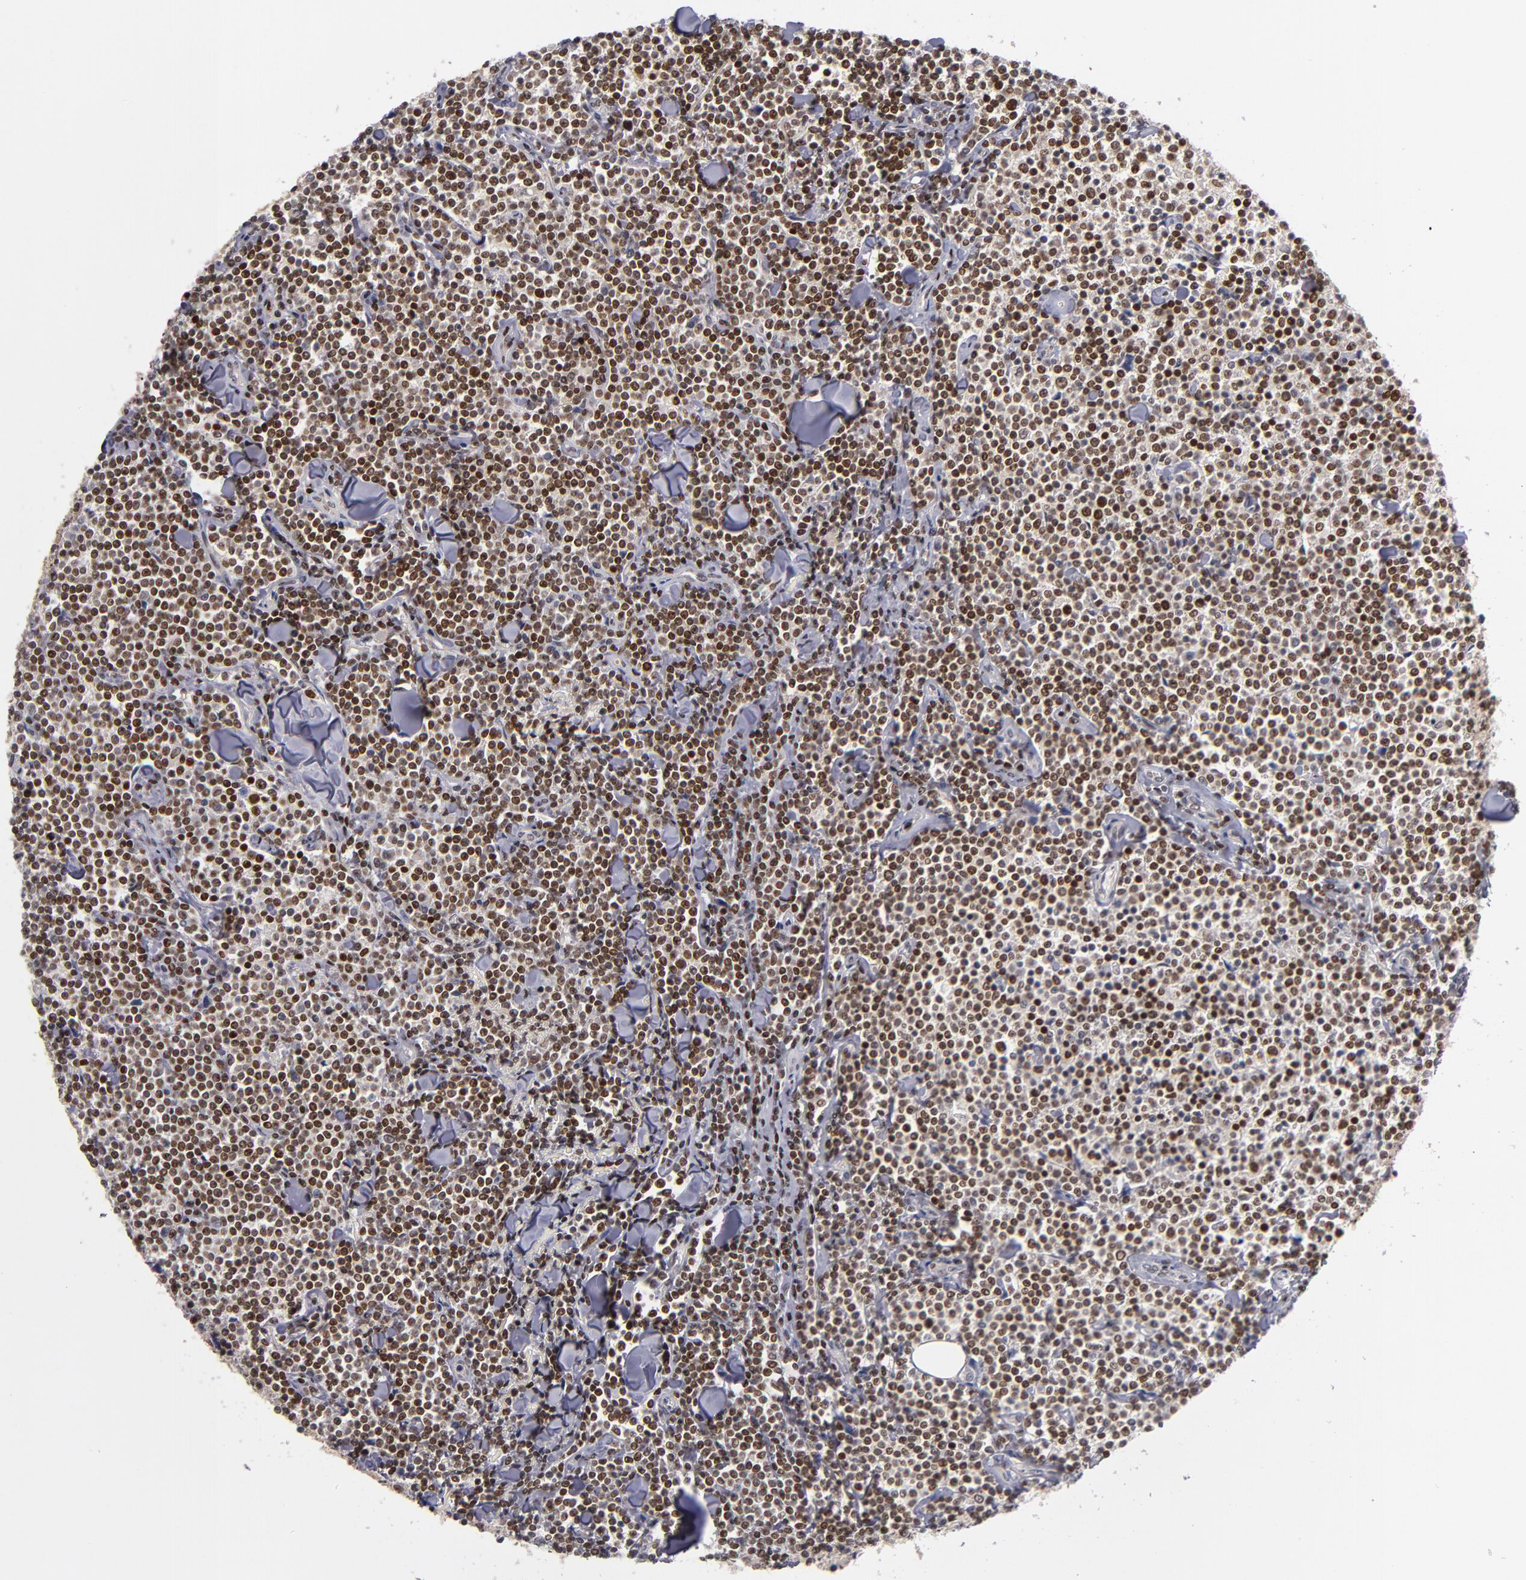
{"staining": {"intensity": "moderate", "quantity": ">75%", "location": "nuclear"}, "tissue": "lymphoma", "cell_type": "Tumor cells", "image_type": "cancer", "snomed": [{"axis": "morphology", "description": "Malignant lymphoma, non-Hodgkin's type, Low grade"}, {"axis": "topography", "description": "Soft tissue"}], "caption": "Immunohistochemical staining of lymphoma demonstrates moderate nuclear protein positivity in approximately >75% of tumor cells.", "gene": "KDM6A", "patient": {"sex": "male", "age": 92}}